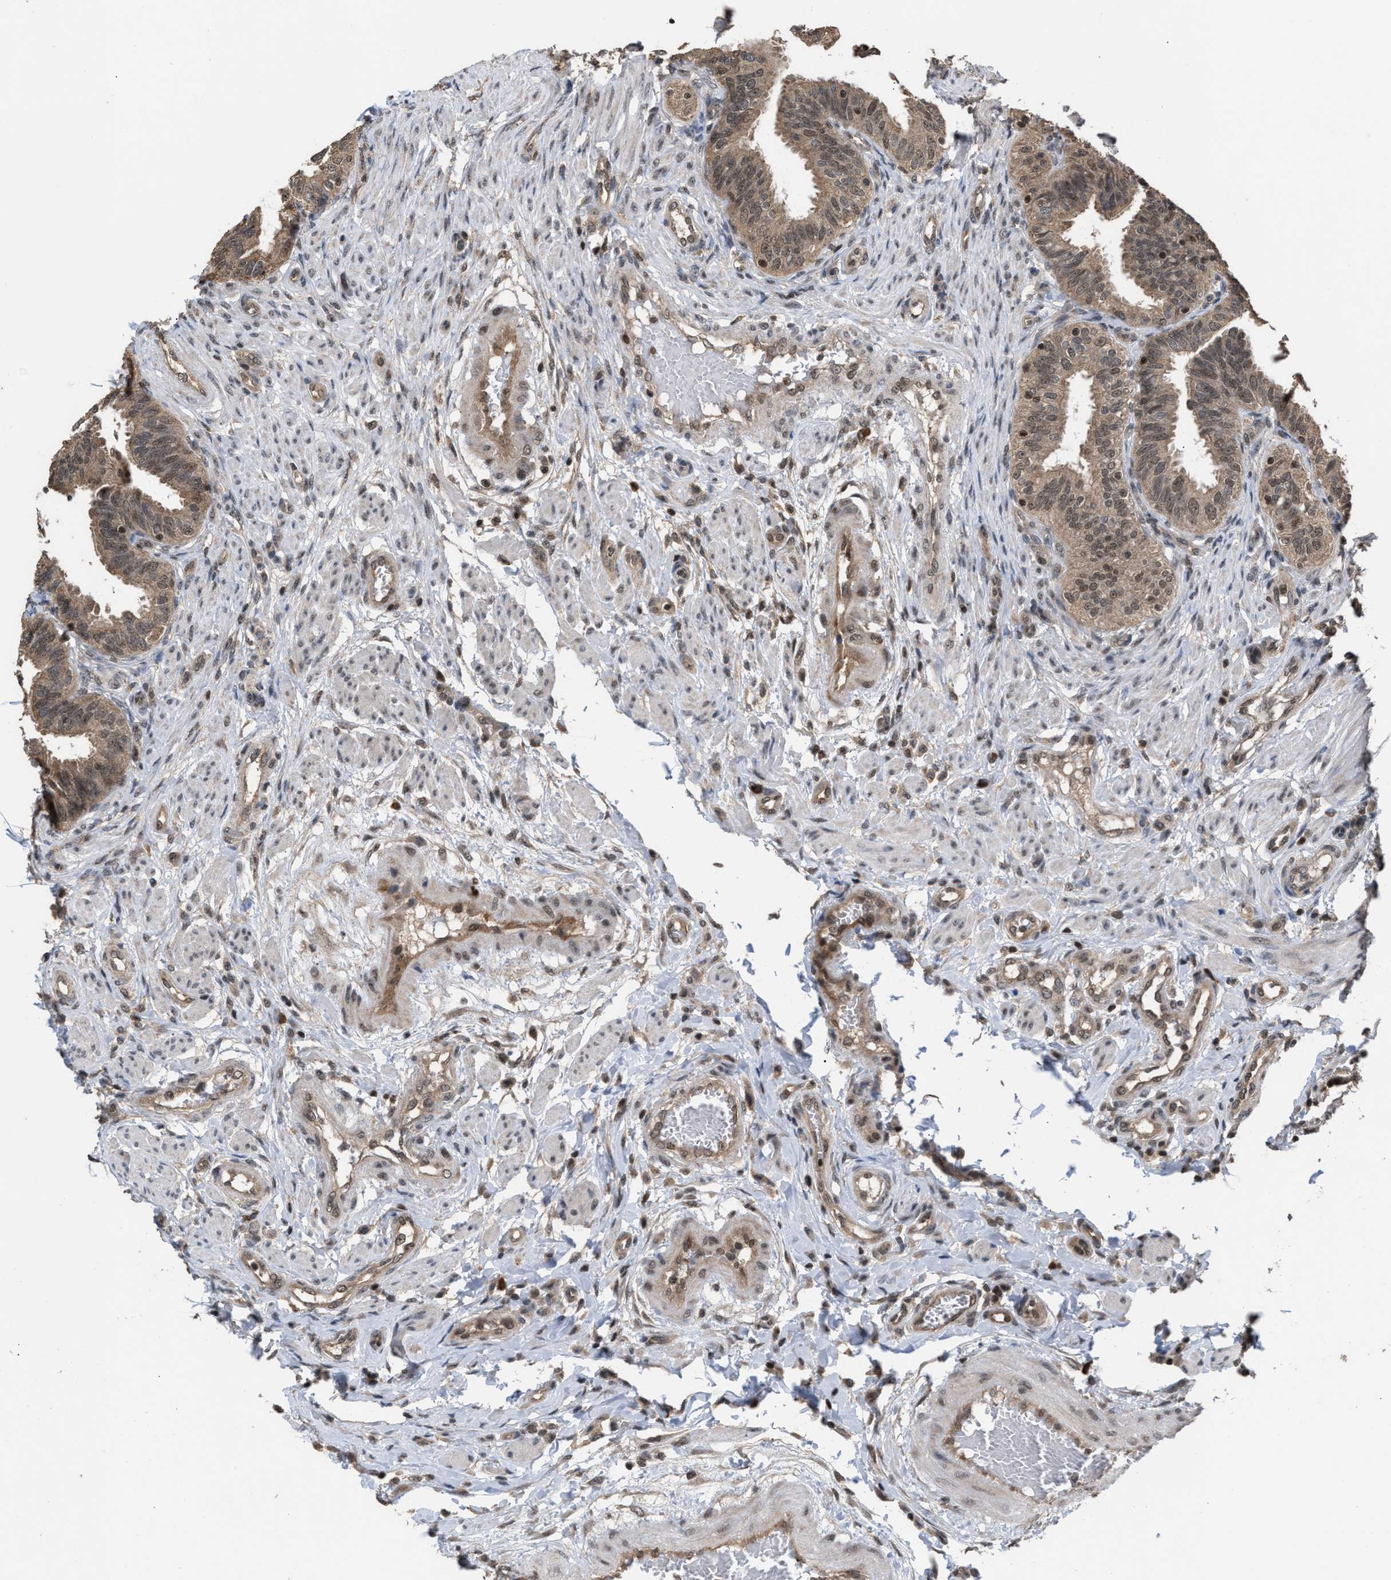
{"staining": {"intensity": "moderate", "quantity": ">75%", "location": "cytoplasmic/membranous,nuclear"}, "tissue": "fallopian tube", "cell_type": "Glandular cells", "image_type": "normal", "snomed": [{"axis": "morphology", "description": "Normal tissue, NOS"}, {"axis": "topography", "description": "Fallopian tube"}, {"axis": "topography", "description": "Placenta"}], "caption": "Immunohistochemistry (DAB (3,3'-diaminobenzidine)) staining of benign fallopian tube demonstrates moderate cytoplasmic/membranous,nuclear protein expression in about >75% of glandular cells. The protein of interest is stained brown, and the nuclei are stained in blue (DAB (3,3'-diaminobenzidine) IHC with brightfield microscopy, high magnification).", "gene": "C9orf78", "patient": {"sex": "female", "age": 34}}